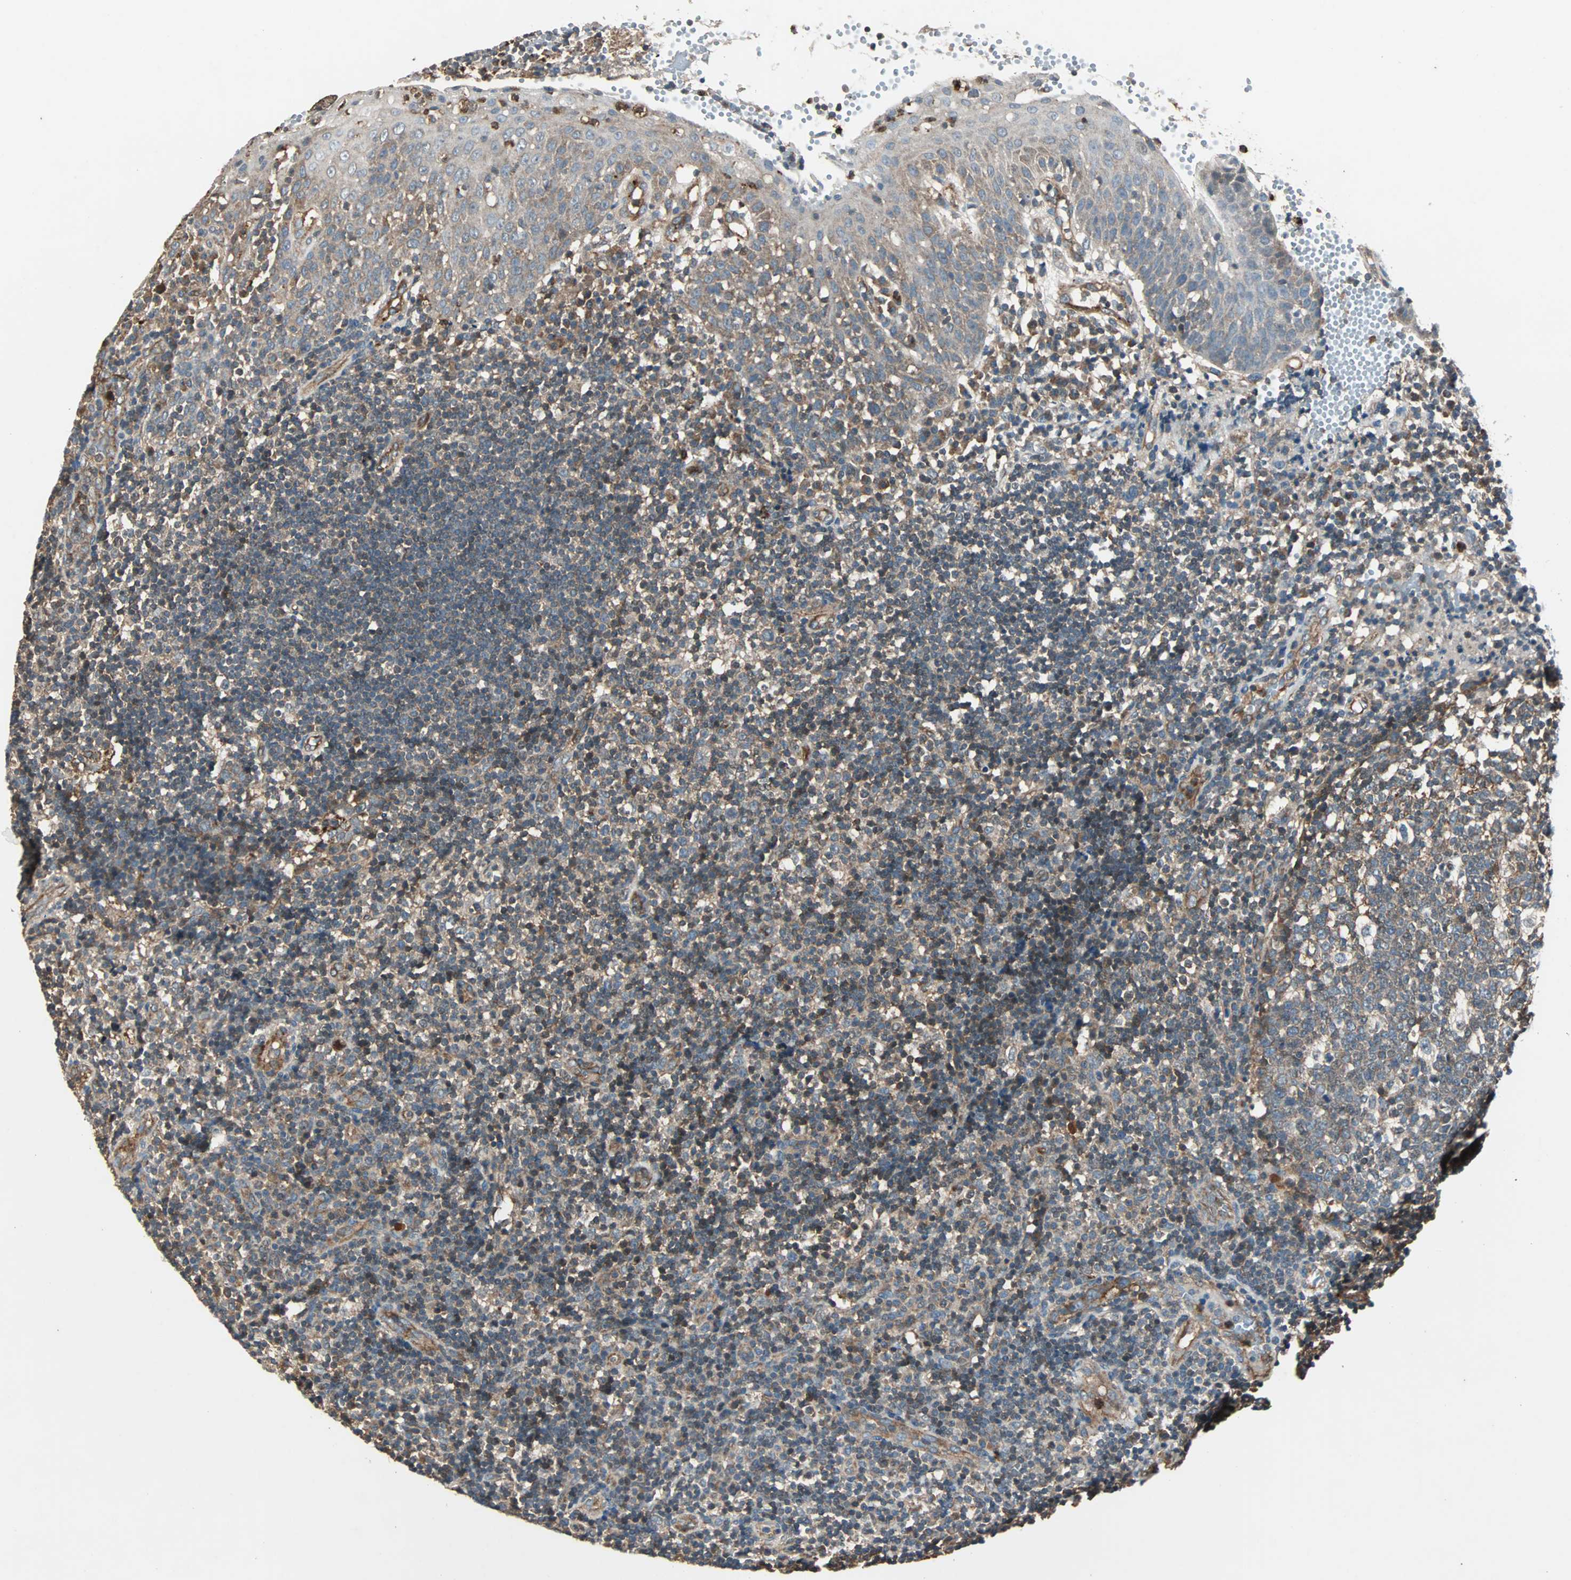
{"staining": {"intensity": "moderate", "quantity": ">75%", "location": "cytoplasmic/membranous"}, "tissue": "tonsil", "cell_type": "Germinal center cells", "image_type": "normal", "snomed": [{"axis": "morphology", "description": "Normal tissue, NOS"}, {"axis": "topography", "description": "Tonsil"}], "caption": "The immunohistochemical stain labels moderate cytoplasmic/membranous staining in germinal center cells of unremarkable tonsil.", "gene": "GCK", "patient": {"sex": "female", "age": 40}}